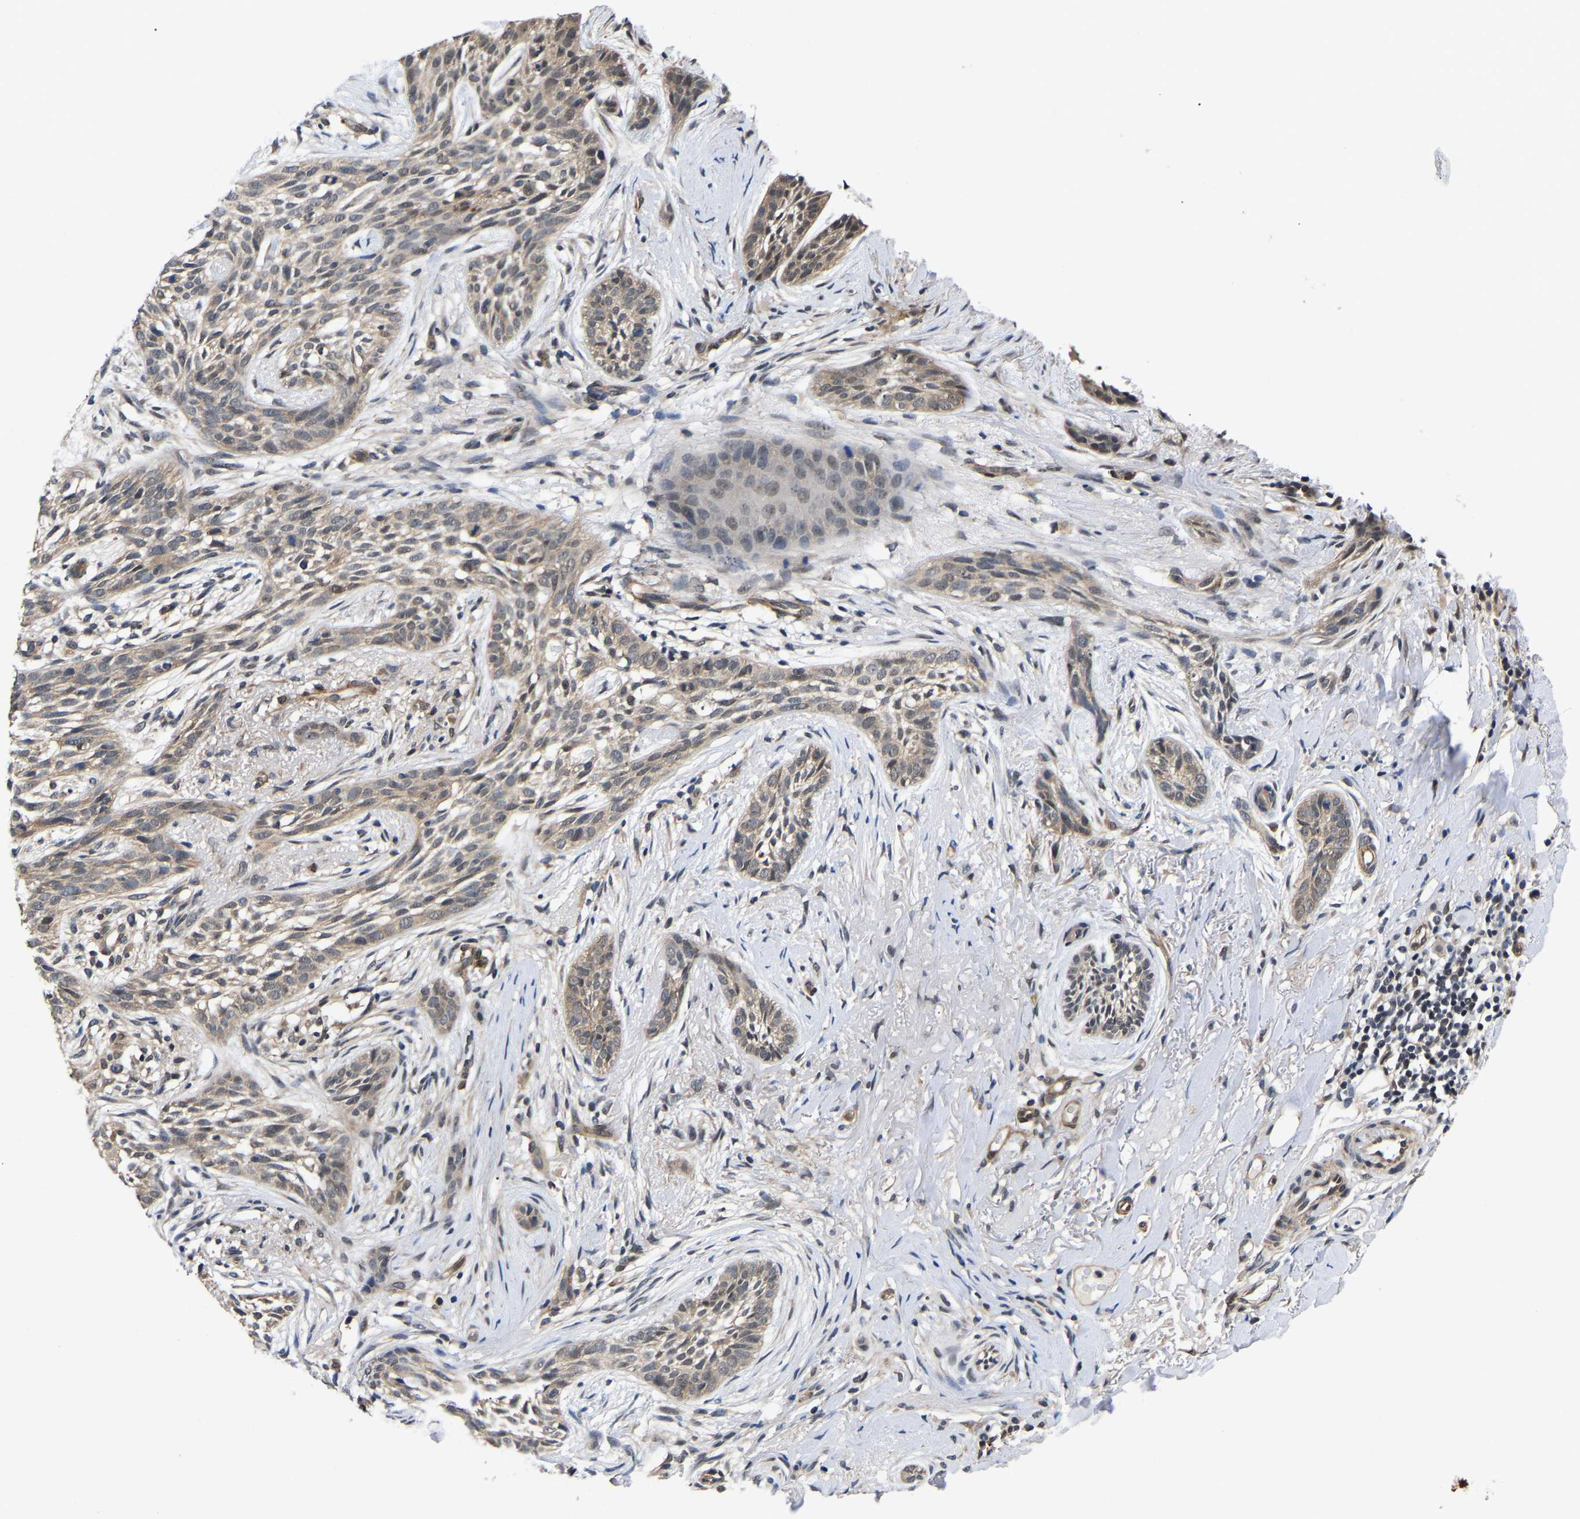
{"staining": {"intensity": "weak", "quantity": "25%-75%", "location": "cytoplasmic/membranous"}, "tissue": "skin cancer", "cell_type": "Tumor cells", "image_type": "cancer", "snomed": [{"axis": "morphology", "description": "Basal cell carcinoma"}, {"axis": "topography", "description": "Skin"}], "caption": "Immunohistochemistry (IHC) (DAB) staining of human skin basal cell carcinoma shows weak cytoplasmic/membranous protein positivity in about 25%-75% of tumor cells.", "gene": "METTL16", "patient": {"sex": "female", "age": 88}}